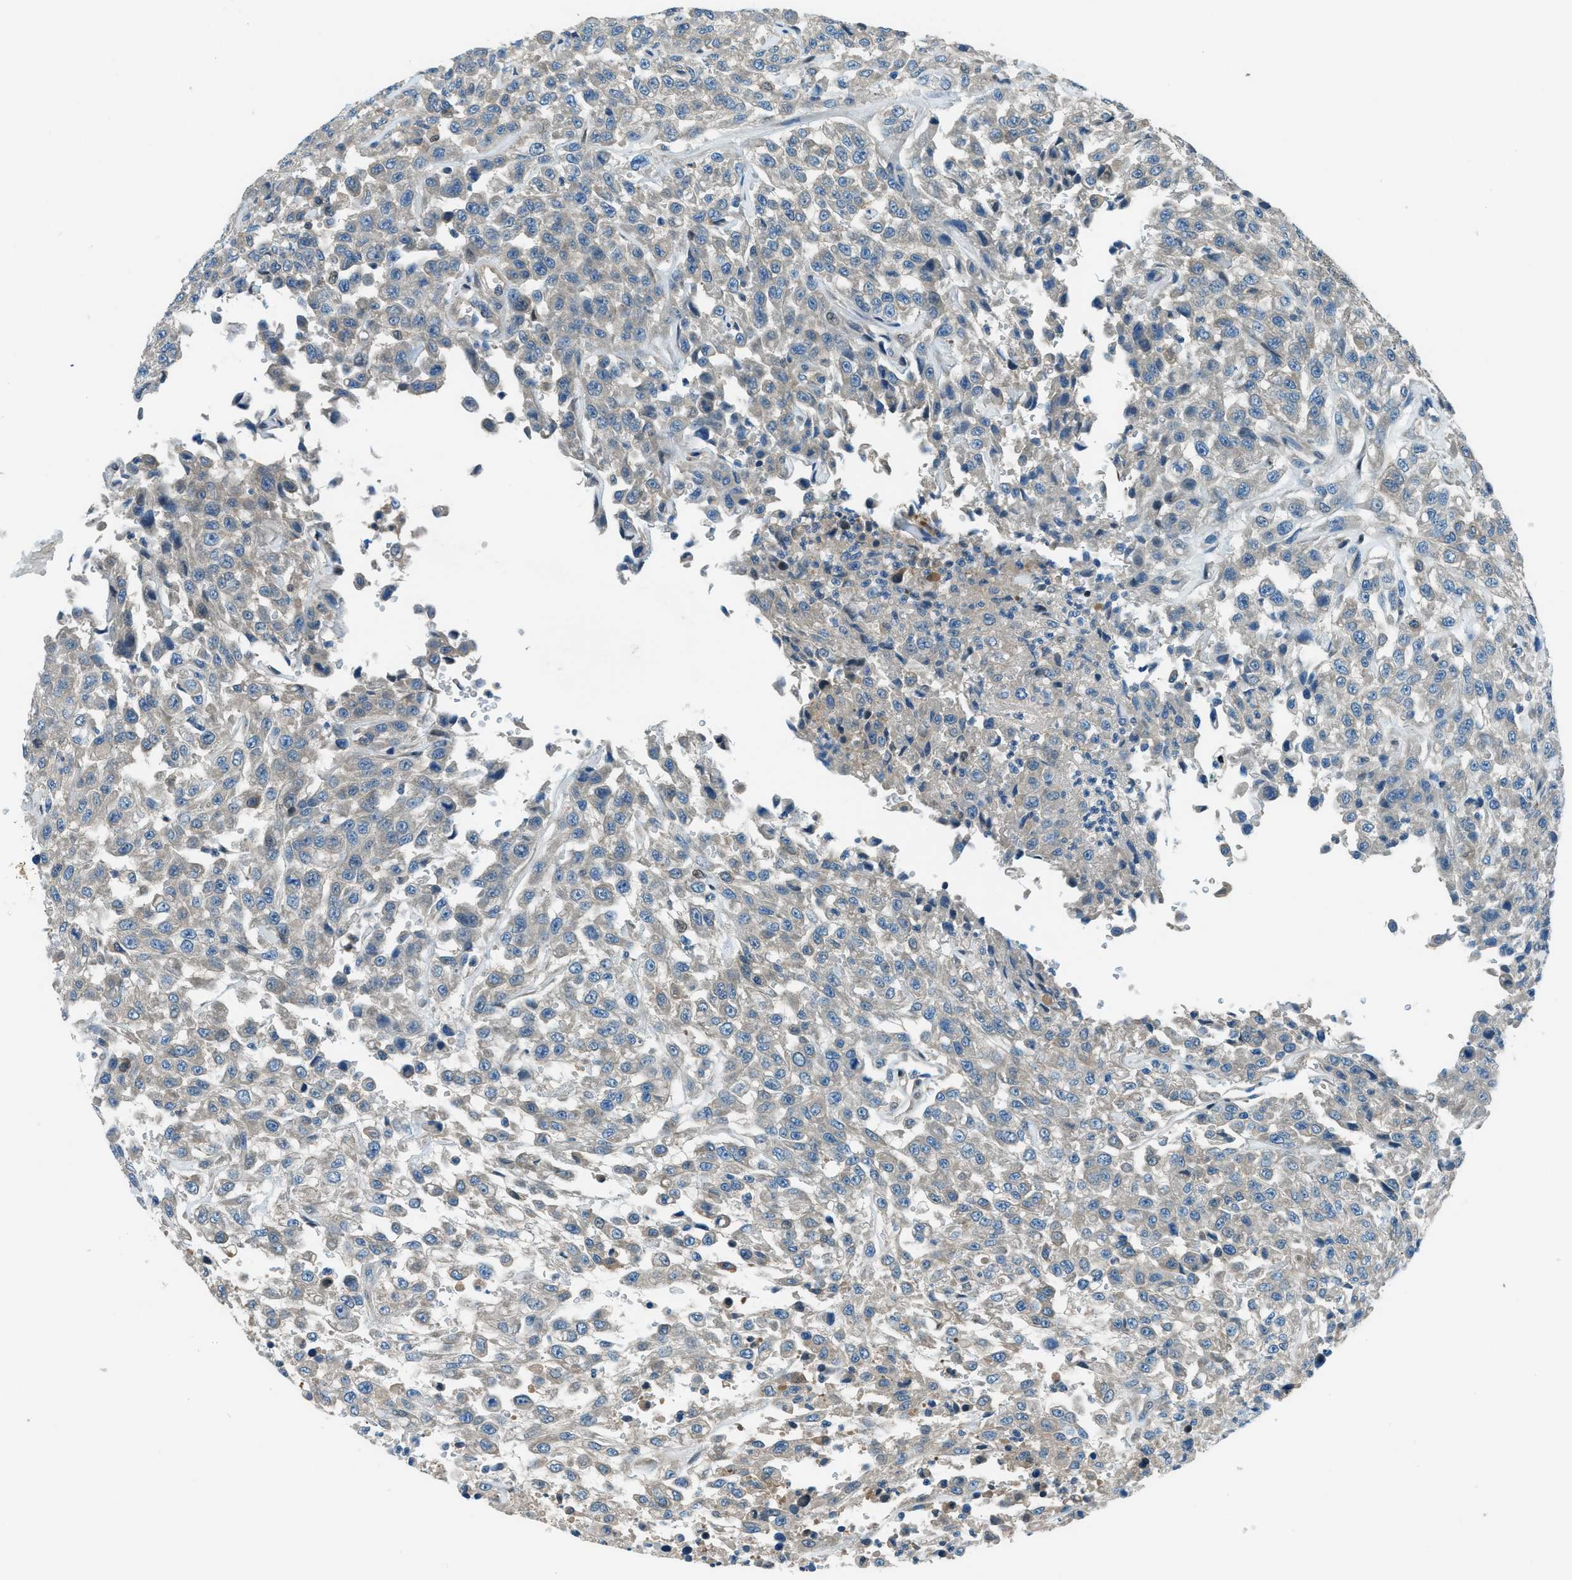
{"staining": {"intensity": "weak", "quantity": "<25%", "location": "cytoplasmic/membranous"}, "tissue": "urothelial cancer", "cell_type": "Tumor cells", "image_type": "cancer", "snomed": [{"axis": "morphology", "description": "Urothelial carcinoma, High grade"}, {"axis": "topography", "description": "Urinary bladder"}], "caption": "The IHC image has no significant positivity in tumor cells of urothelial cancer tissue.", "gene": "HEBP2", "patient": {"sex": "male", "age": 46}}